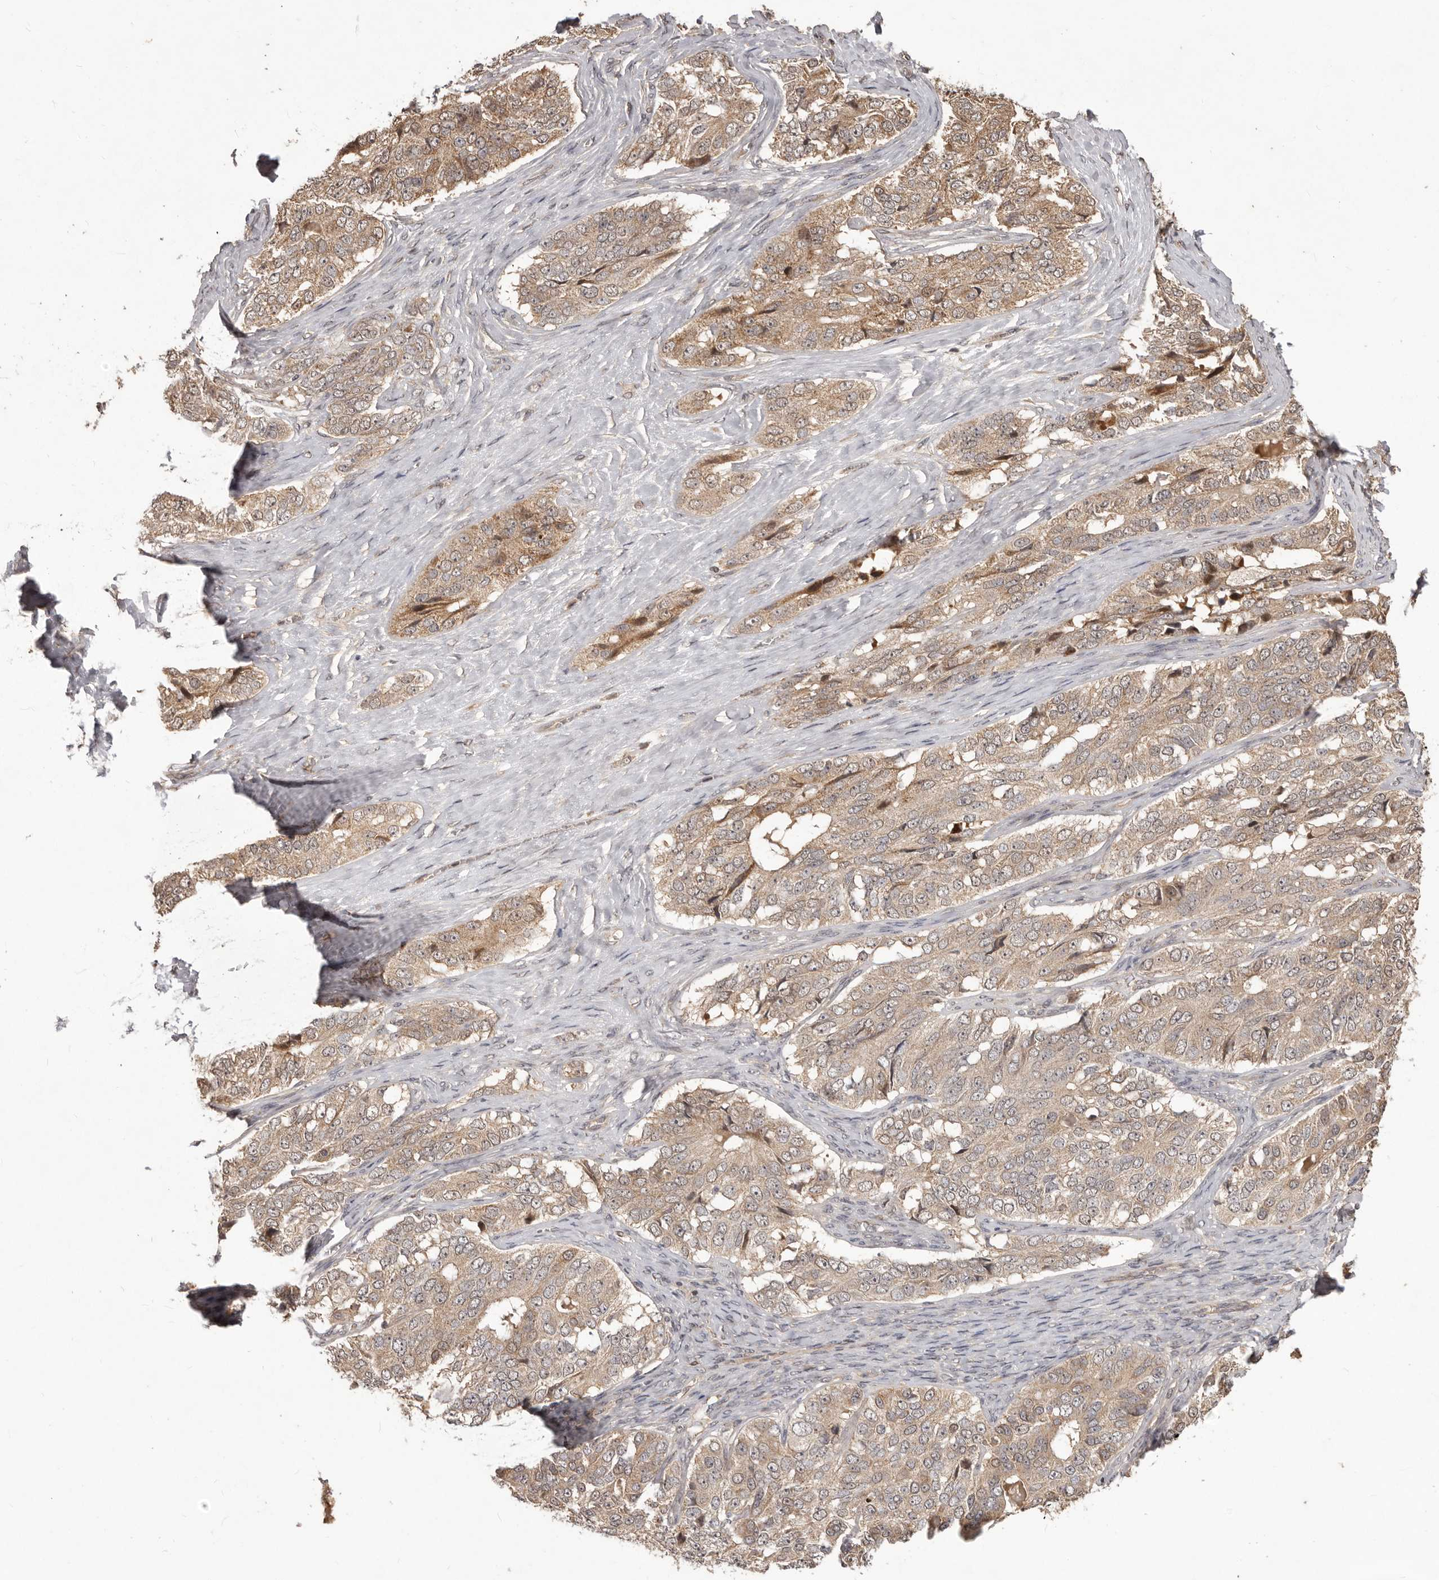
{"staining": {"intensity": "moderate", "quantity": ">75%", "location": "cytoplasmic/membranous"}, "tissue": "ovarian cancer", "cell_type": "Tumor cells", "image_type": "cancer", "snomed": [{"axis": "morphology", "description": "Carcinoma, endometroid"}, {"axis": "topography", "description": "Ovary"}], "caption": "This is a histology image of immunohistochemistry (IHC) staining of ovarian cancer, which shows moderate staining in the cytoplasmic/membranous of tumor cells.", "gene": "MTO1", "patient": {"sex": "female", "age": 51}}